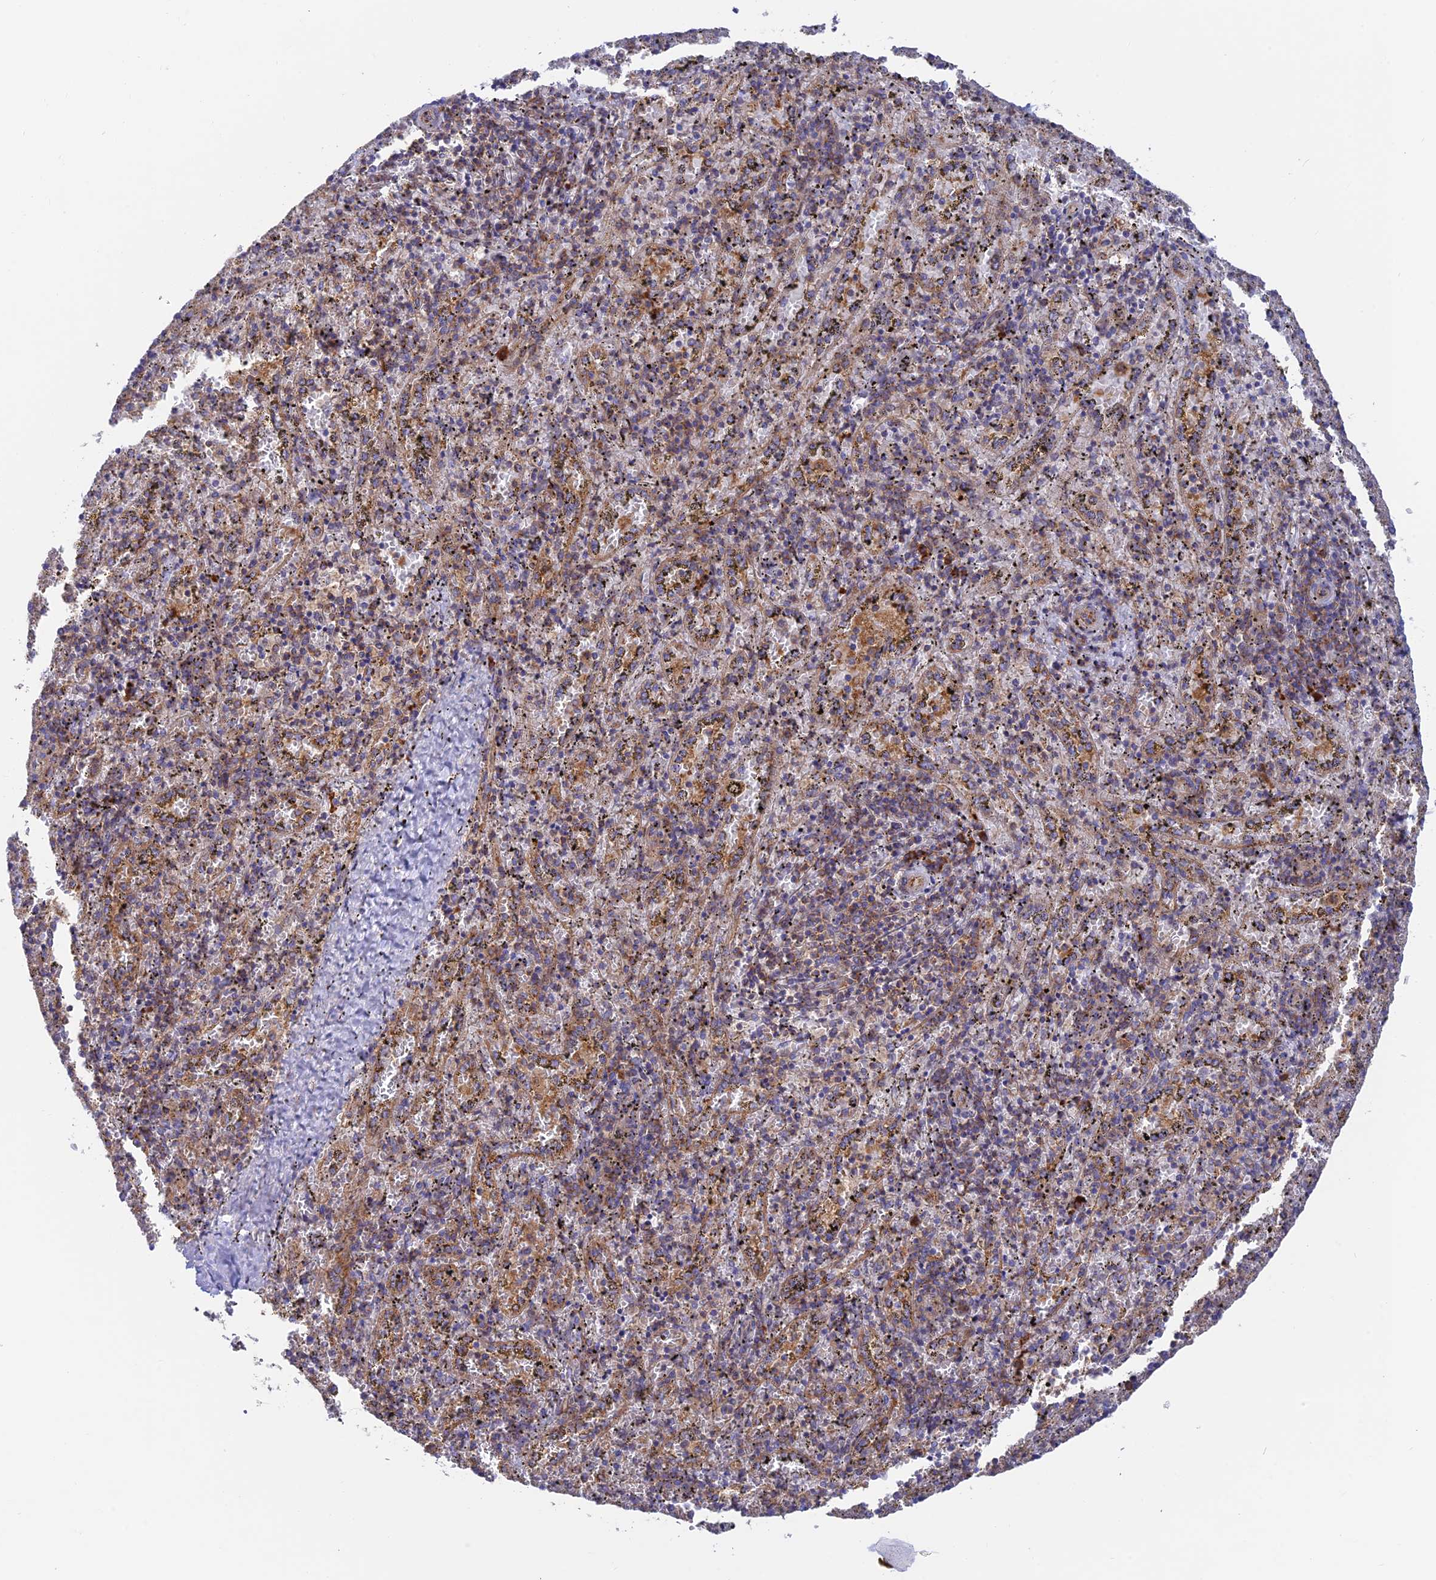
{"staining": {"intensity": "weak", "quantity": "25%-75%", "location": "cytoplasmic/membranous"}, "tissue": "spleen", "cell_type": "Cells in red pulp", "image_type": "normal", "snomed": [{"axis": "morphology", "description": "Normal tissue, NOS"}, {"axis": "topography", "description": "Spleen"}], "caption": "Brown immunohistochemical staining in unremarkable human spleen displays weak cytoplasmic/membranous positivity in approximately 25%-75% of cells in red pulp.", "gene": "GOLGA3", "patient": {"sex": "male", "age": 11}}